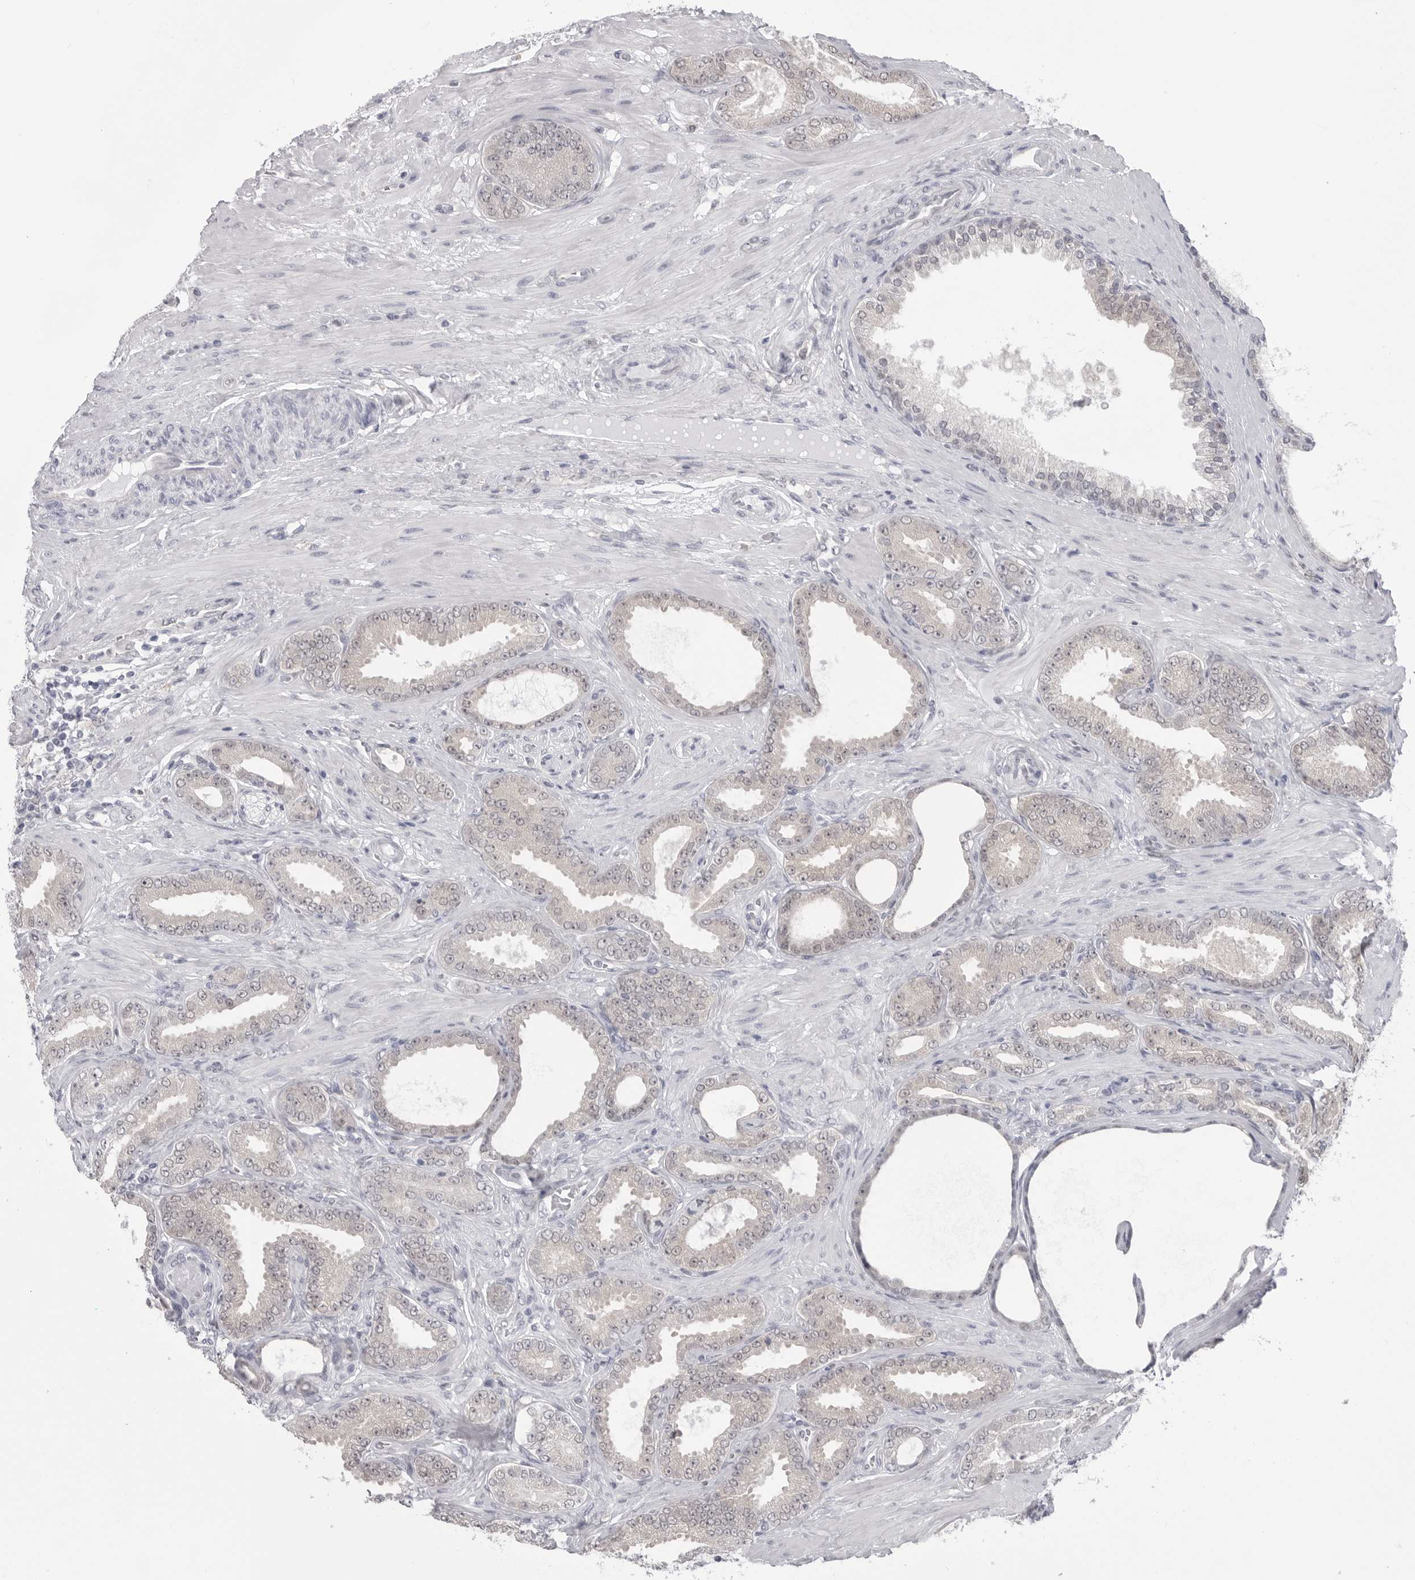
{"staining": {"intensity": "negative", "quantity": "none", "location": "none"}, "tissue": "prostate cancer", "cell_type": "Tumor cells", "image_type": "cancer", "snomed": [{"axis": "morphology", "description": "Adenocarcinoma, Low grade"}, {"axis": "topography", "description": "Prostate"}], "caption": "There is no significant staining in tumor cells of prostate cancer.", "gene": "PNPO", "patient": {"sex": "male", "age": 63}}